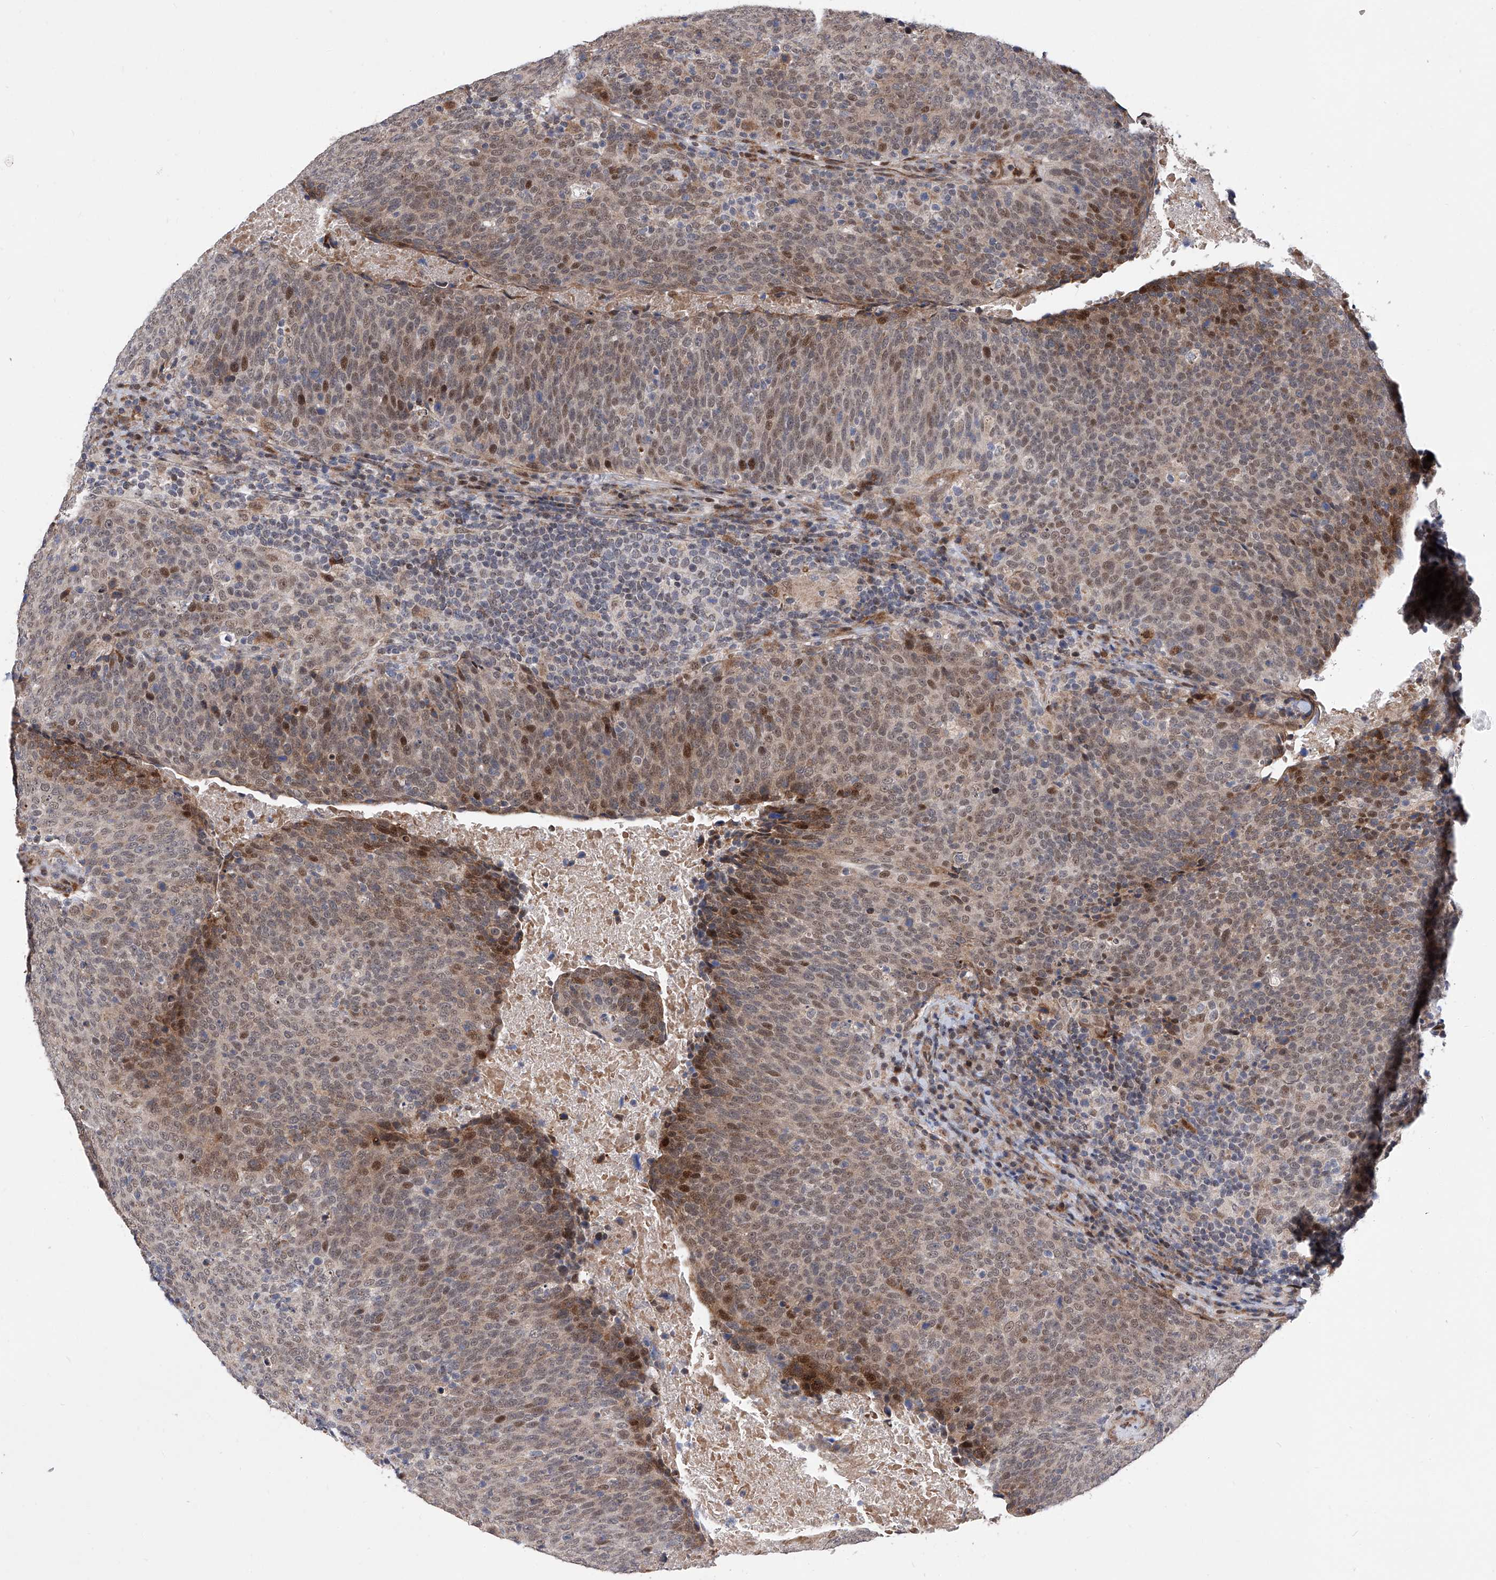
{"staining": {"intensity": "strong", "quantity": "25%-75%", "location": "cytoplasmic/membranous,nuclear"}, "tissue": "head and neck cancer", "cell_type": "Tumor cells", "image_type": "cancer", "snomed": [{"axis": "morphology", "description": "Squamous cell carcinoma, NOS"}, {"axis": "morphology", "description": "Squamous cell carcinoma, metastatic, NOS"}, {"axis": "topography", "description": "Lymph node"}, {"axis": "topography", "description": "Head-Neck"}], "caption": "The photomicrograph exhibits a brown stain indicating the presence of a protein in the cytoplasmic/membranous and nuclear of tumor cells in head and neck cancer.", "gene": "FARP2", "patient": {"sex": "male", "age": 62}}